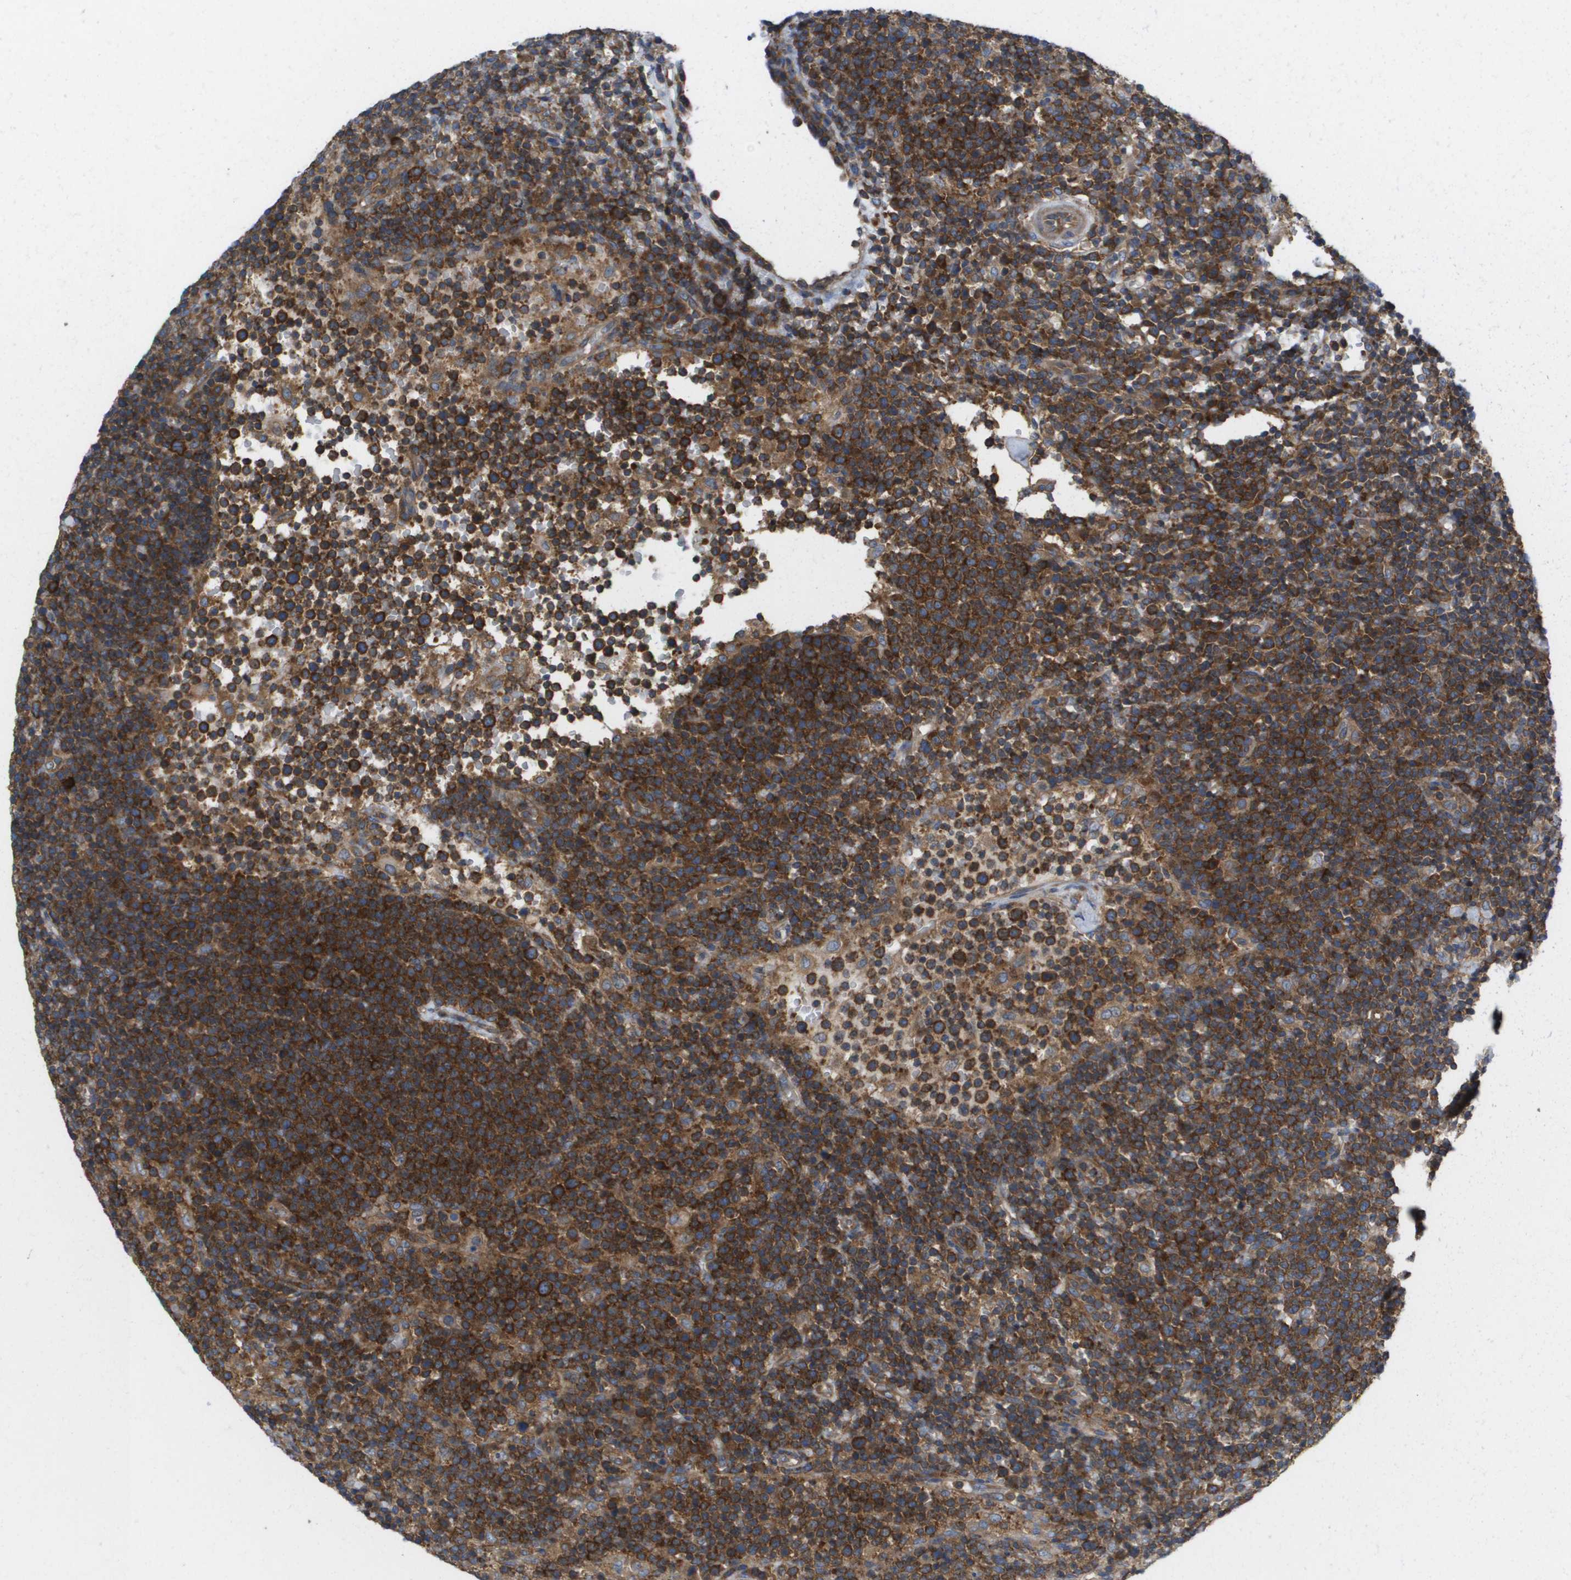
{"staining": {"intensity": "strong", "quantity": ">75%", "location": "cytoplasmic/membranous"}, "tissue": "lymphoma", "cell_type": "Tumor cells", "image_type": "cancer", "snomed": [{"axis": "morphology", "description": "Malignant lymphoma, non-Hodgkin's type, High grade"}, {"axis": "topography", "description": "Lymph node"}], "caption": "Lymphoma tissue shows strong cytoplasmic/membranous expression in about >75% of tumor cells, visualized by immunohistochemistry. Using DAB (3,3'-diaminobenzidine) (brown) and hematoxylin (blue) stains, captured at high magnification using brightfield microscopy.", "gene": "EIF4G2", "patient": {"sex": "male", "age": 61}}